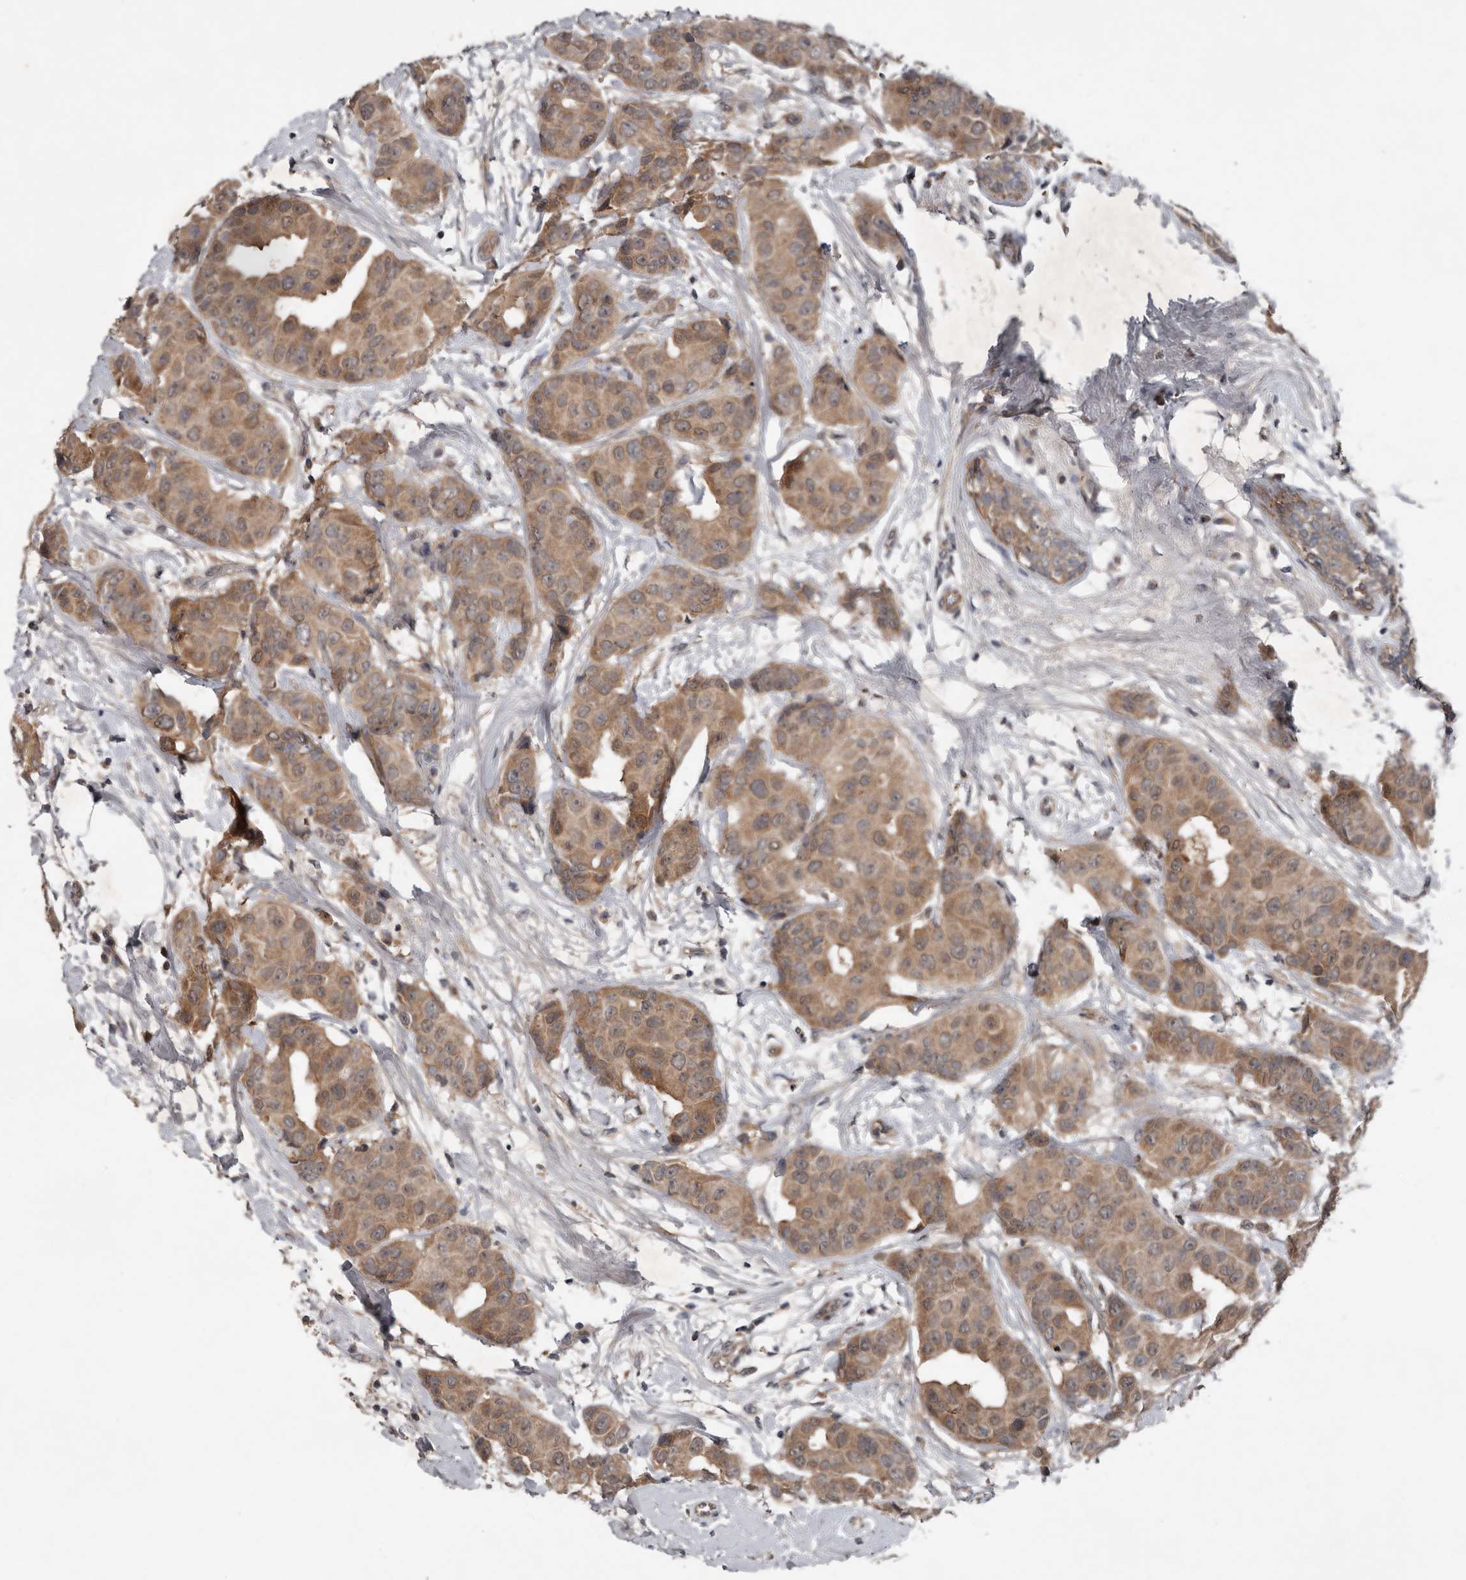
{"staining": {"intensity": "moderate", "quantity": ">75%", "location": "cytoplasmic/membranous,nuclear"}, "tissue": "breast cancer", "cell_type": "Tumor cells", "image_type": "cancer", "snomed": [{"axis": "morphology", "description": "Normal tissue, NOS"}, {"axis": "morphology", "description": "Duct carcinoma"}, {"axis": "topography", "description": "Breast"}], "caption": "Tumor cells demonstrate moderate cytoplasmic/membranous and nuclear expression in about >75% of cells in breast infiltrating ductal carcinoma. (IHC, brightfield microscopy, high magnification).", "gene": "DNAJB4", "patient": {"sex": "female", "age": 39}}